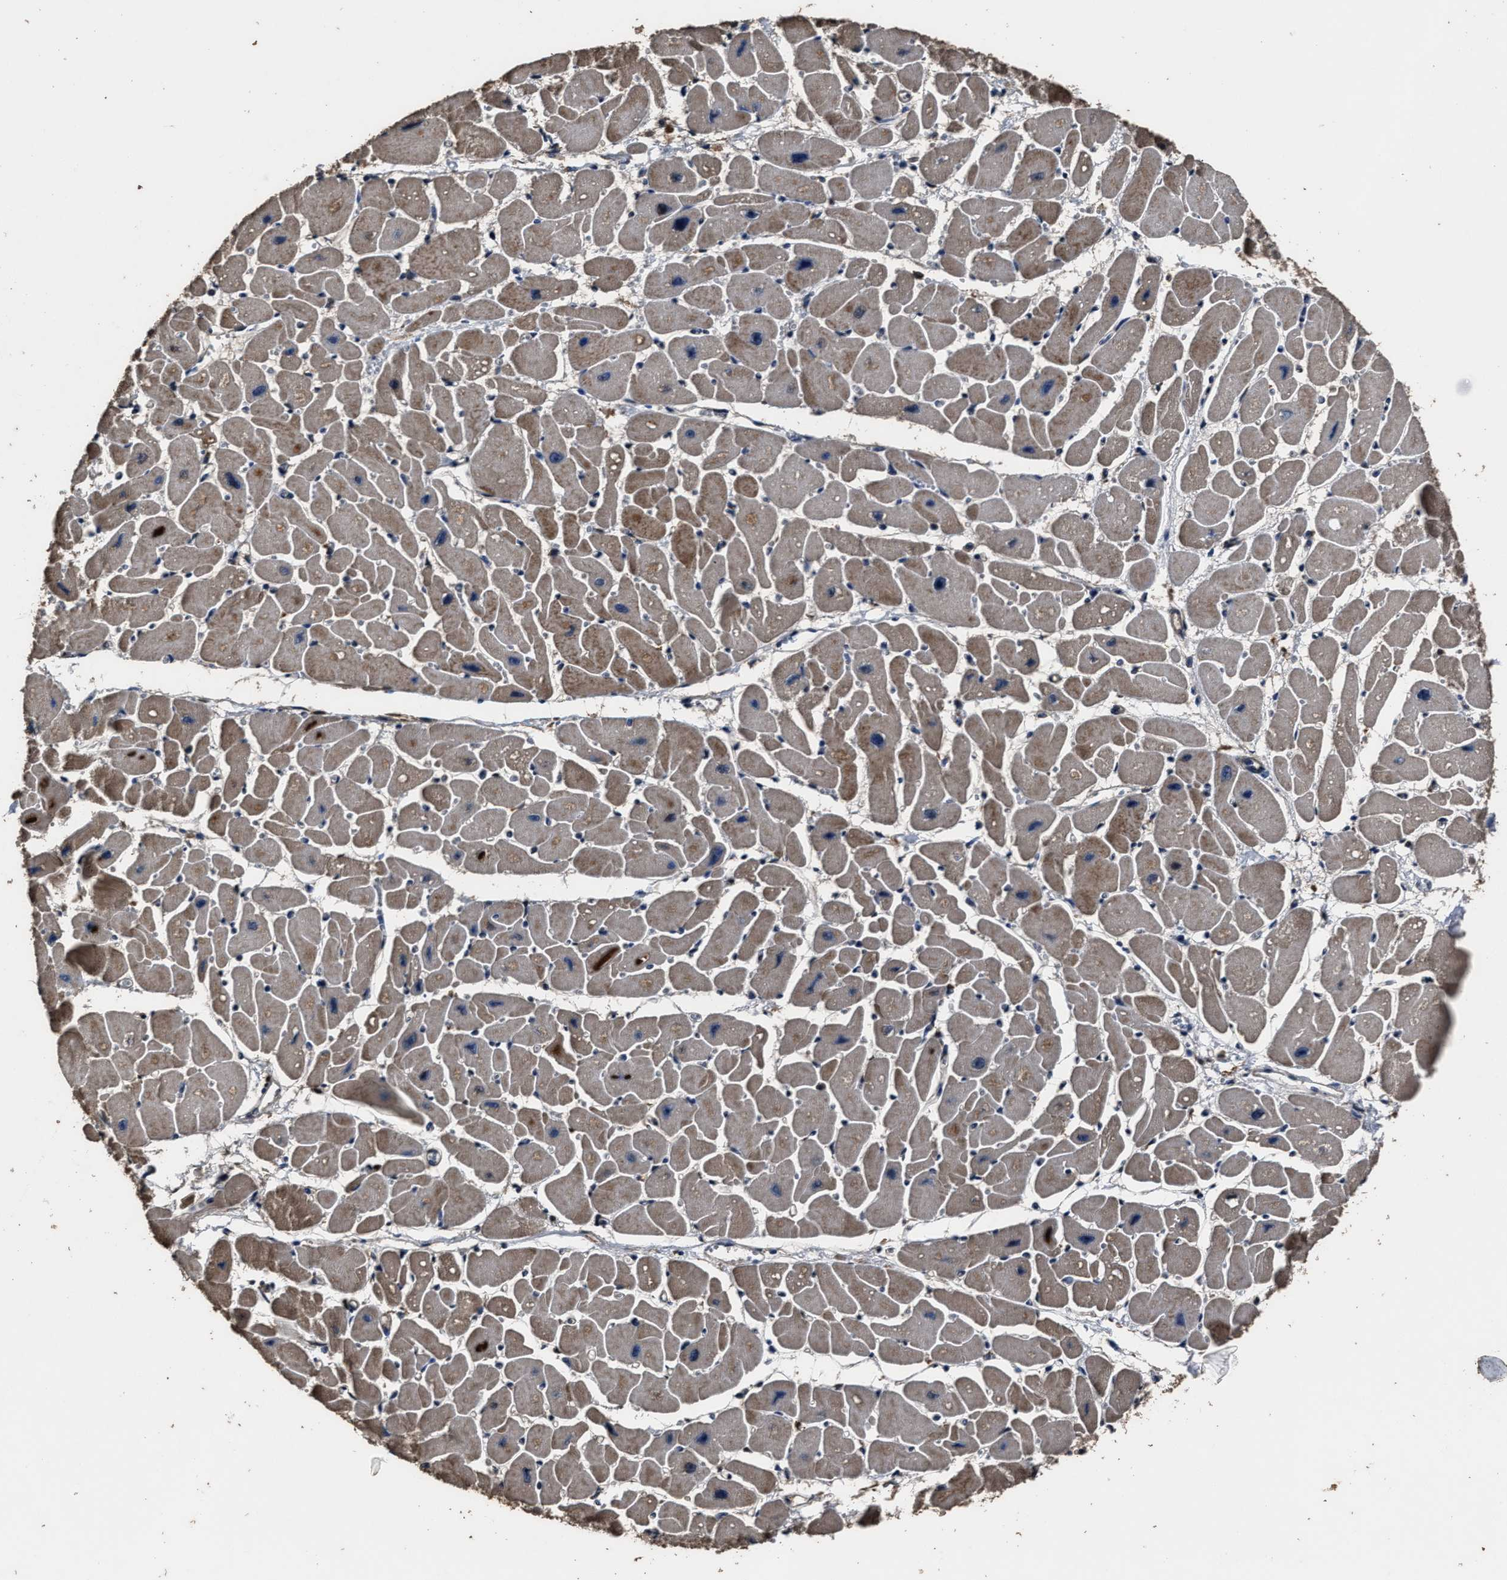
{"staining": {"intensity": "moderate", "quantity": ">75%", "location": "cytoplasmic/membranous"}, "tissue": "heart muscle", "cell_type": "Cardiomyocytes", "image_type": "normal", "snomed": [{"axis": "morphology", "description": "Normal tissue, NOS"}, {"axis": "topography", "description": "Heart"}], "caption": "Cardiomyocytes reveal medium levels of moderate cytoplasmic/membranous positivity in approximately >75% of cells in benign human heart muscle.", "gene": "RSBN1L", "patient": {"sex": "female", "age": 54}}